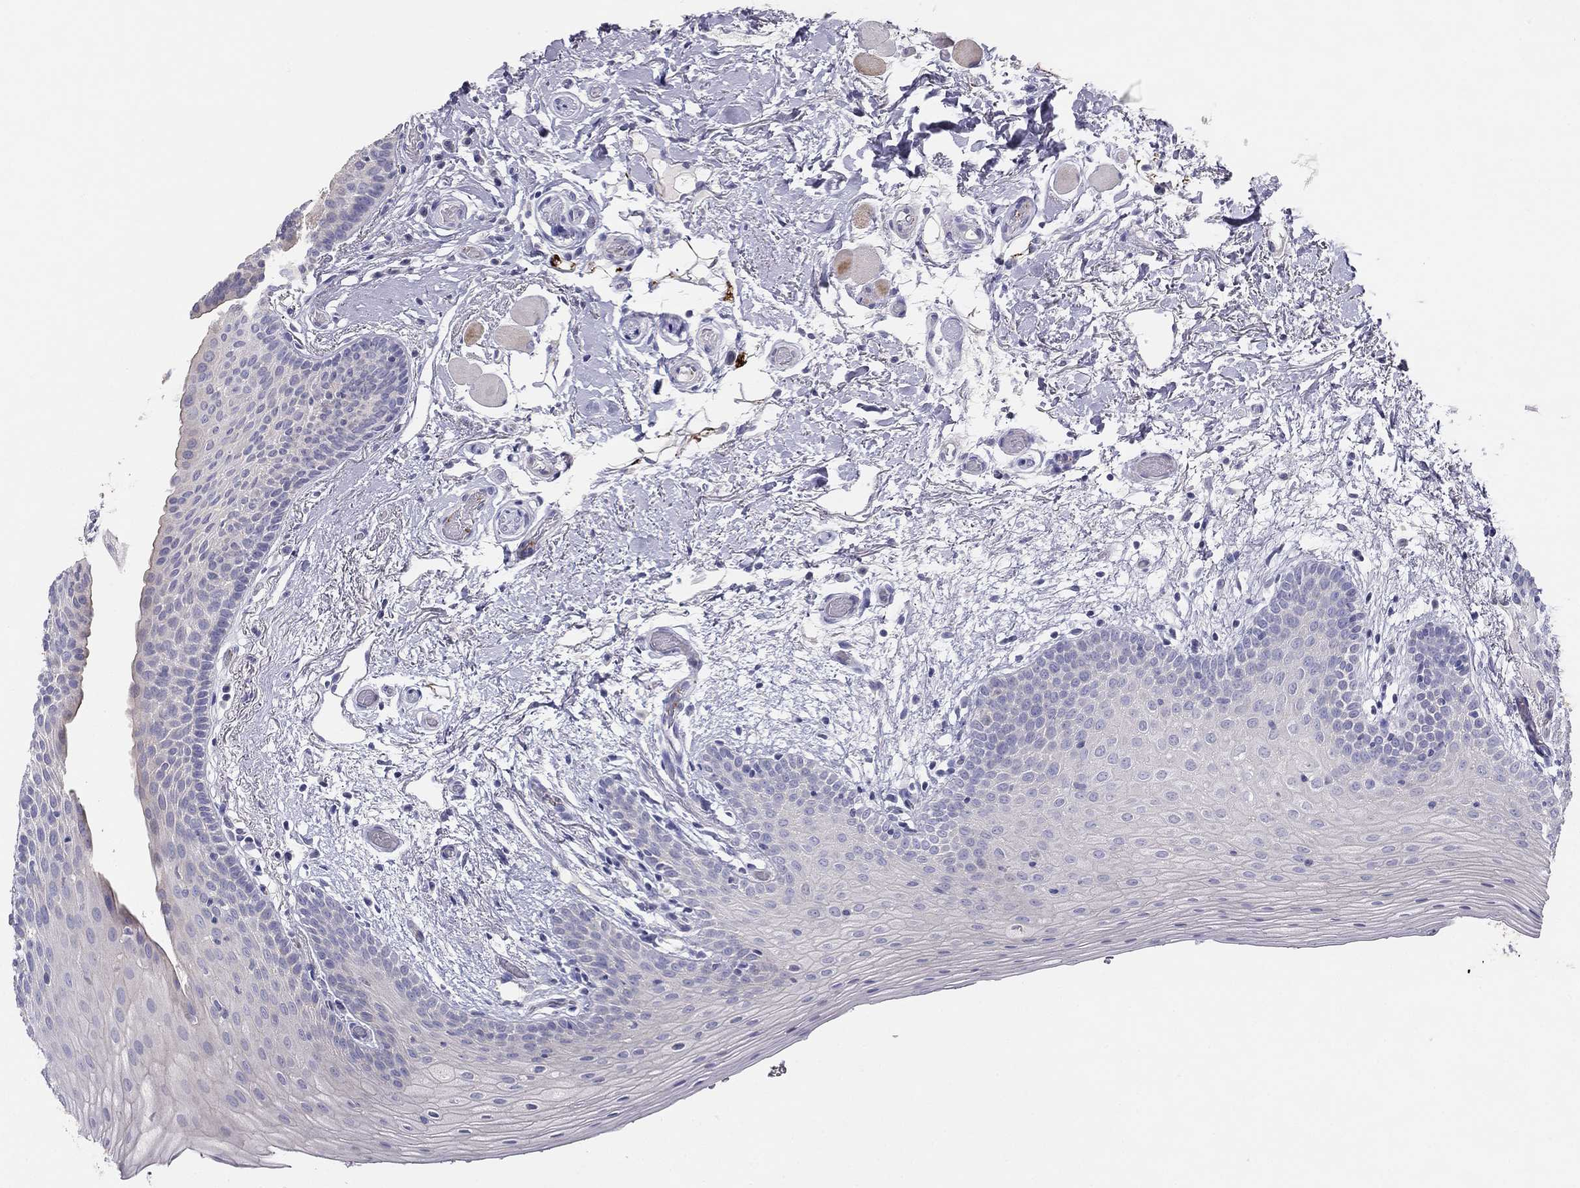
{"staining": {"intensity": "negative", "quantity": "none", "location": "none"}, "tissue": "oral mucosa", "cell_type": "Squamous epithelial cells", "image_type": "normal", "snomed": [{"axis": "morphology", "description": "Normal tissue, NOS"}, {"axis": "topography", "description": "Oral tissue"}, {"axis": "topography", "description": "Tounge, NOS"}], "caption": "A photomicrograph of oral mucosa stained for a protein shows no brown staining in squamous epithelial cells. Brightfield microscopy of IHC stained with DAB (brown) and hematoxylin (blue), captured at high magnification.", "gene": "MGAT4C", "patient": {"sex": "female", "age": 86}}